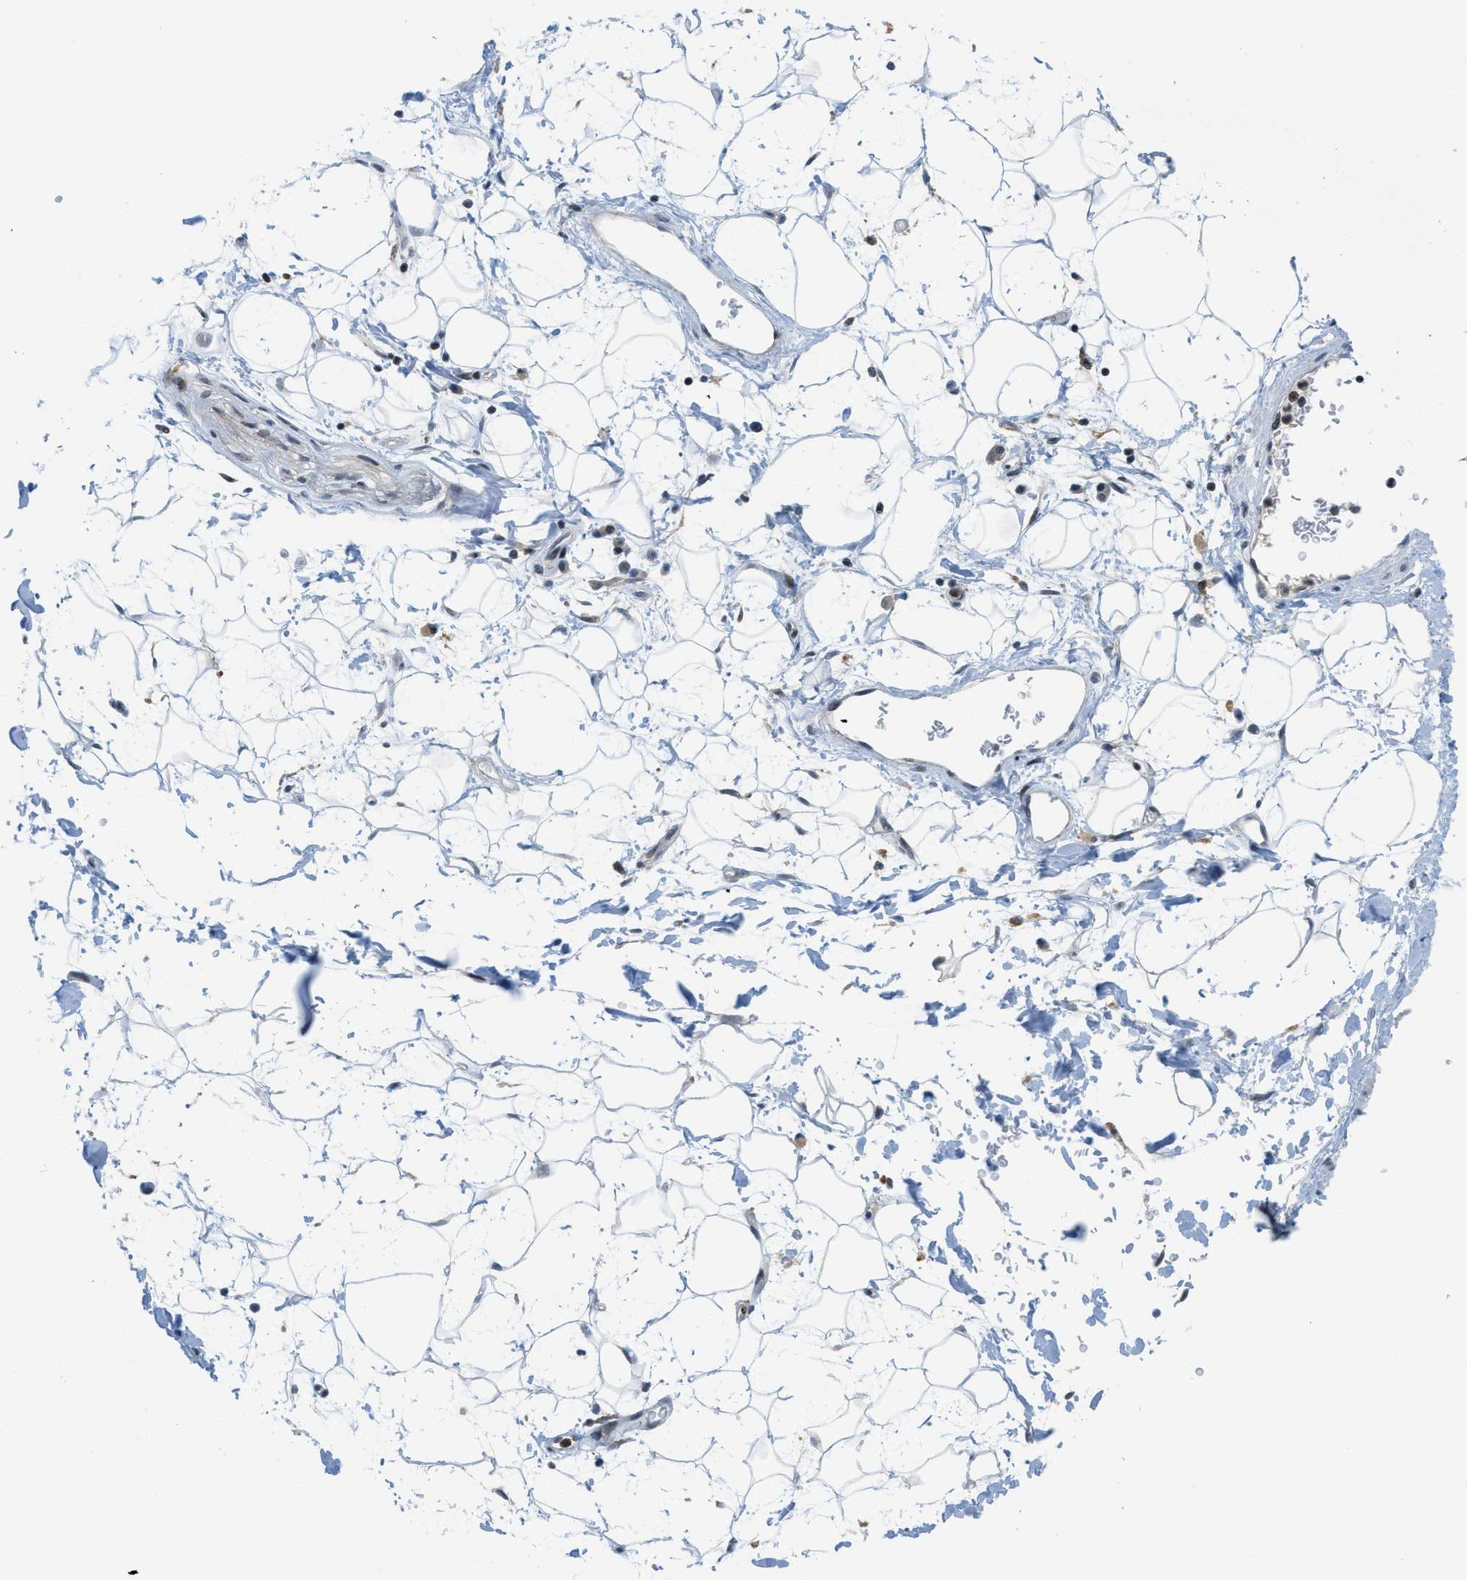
{"staining": {"intensity": "moderate", "quantity": "25%-75%", "location": "cytoplasmic/membranous"}, "tissue": "adipose tissue", "cell_type": "Adipocytes", "image_type": "normal", "snomed": [{"axis": "morphology", "description": "Normal tissue, NOS"}, {"axis": "topography", "description": "Soft tissue"}], "caption": "Benign adipose tissue shows moderate cytoplasmic/membranous staining in about 25%-75% of adipocytes The protein is shown in brown color, while the nuclei are stained blue..", "gene": "ING1", "patient": {"sex": "male", "age": 72}}